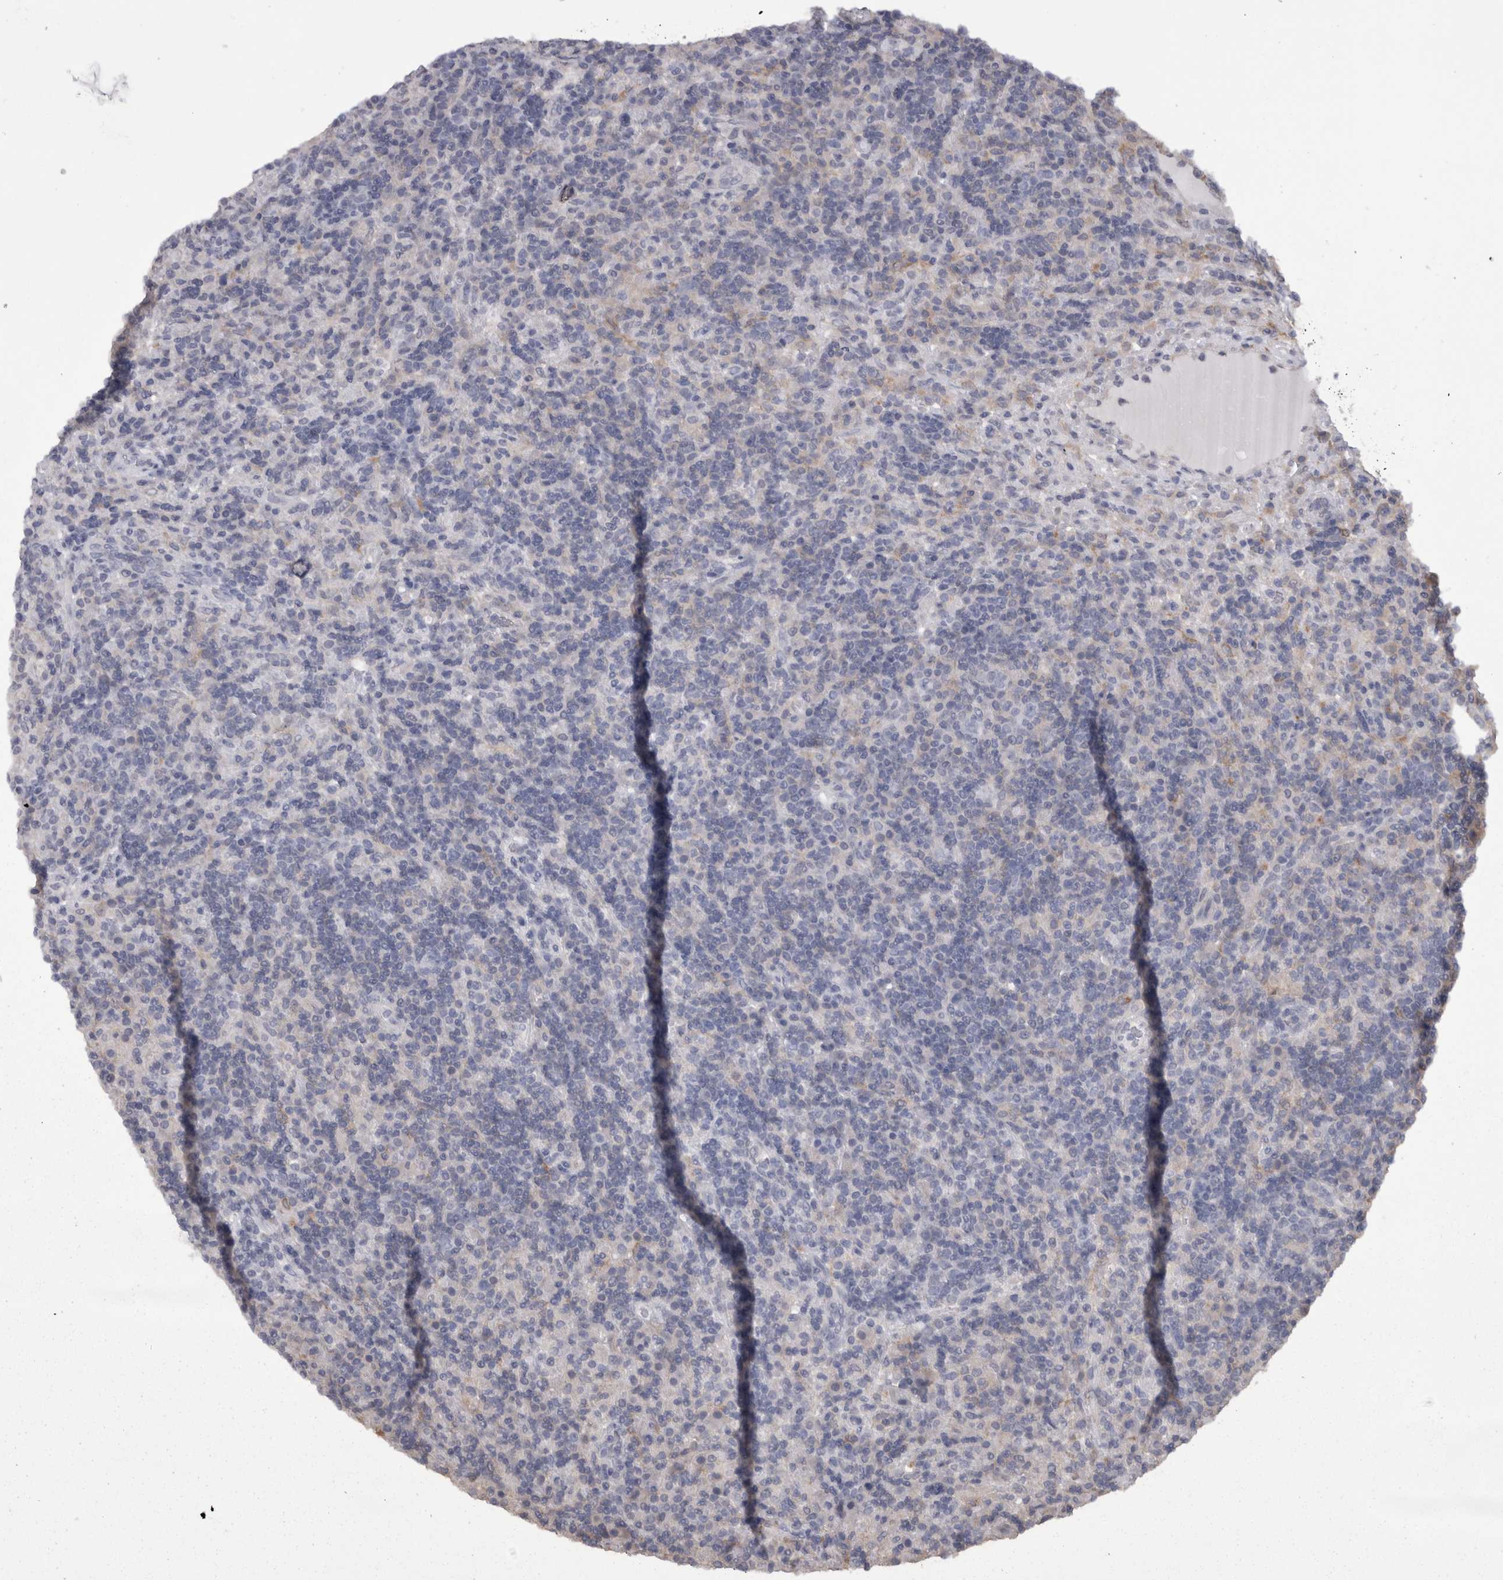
{"staining": {"intensity": "negative", "quantity": "none", "location": "none"}, "tissue": "lymphoma", "cell_type": "Tumor cells", "image_type": "cancer", "snomed": [{"axis": "morphology", "description": "Hodgkin's disease, NOS"}, {"axis": "topography", "description": "Lymph node"}], "caption": "Tumor cells show no significant protein positivity in Hodgkin's disease.", "gene": "CAMK2D", "patient": {"sex": "male", "age": 70}}